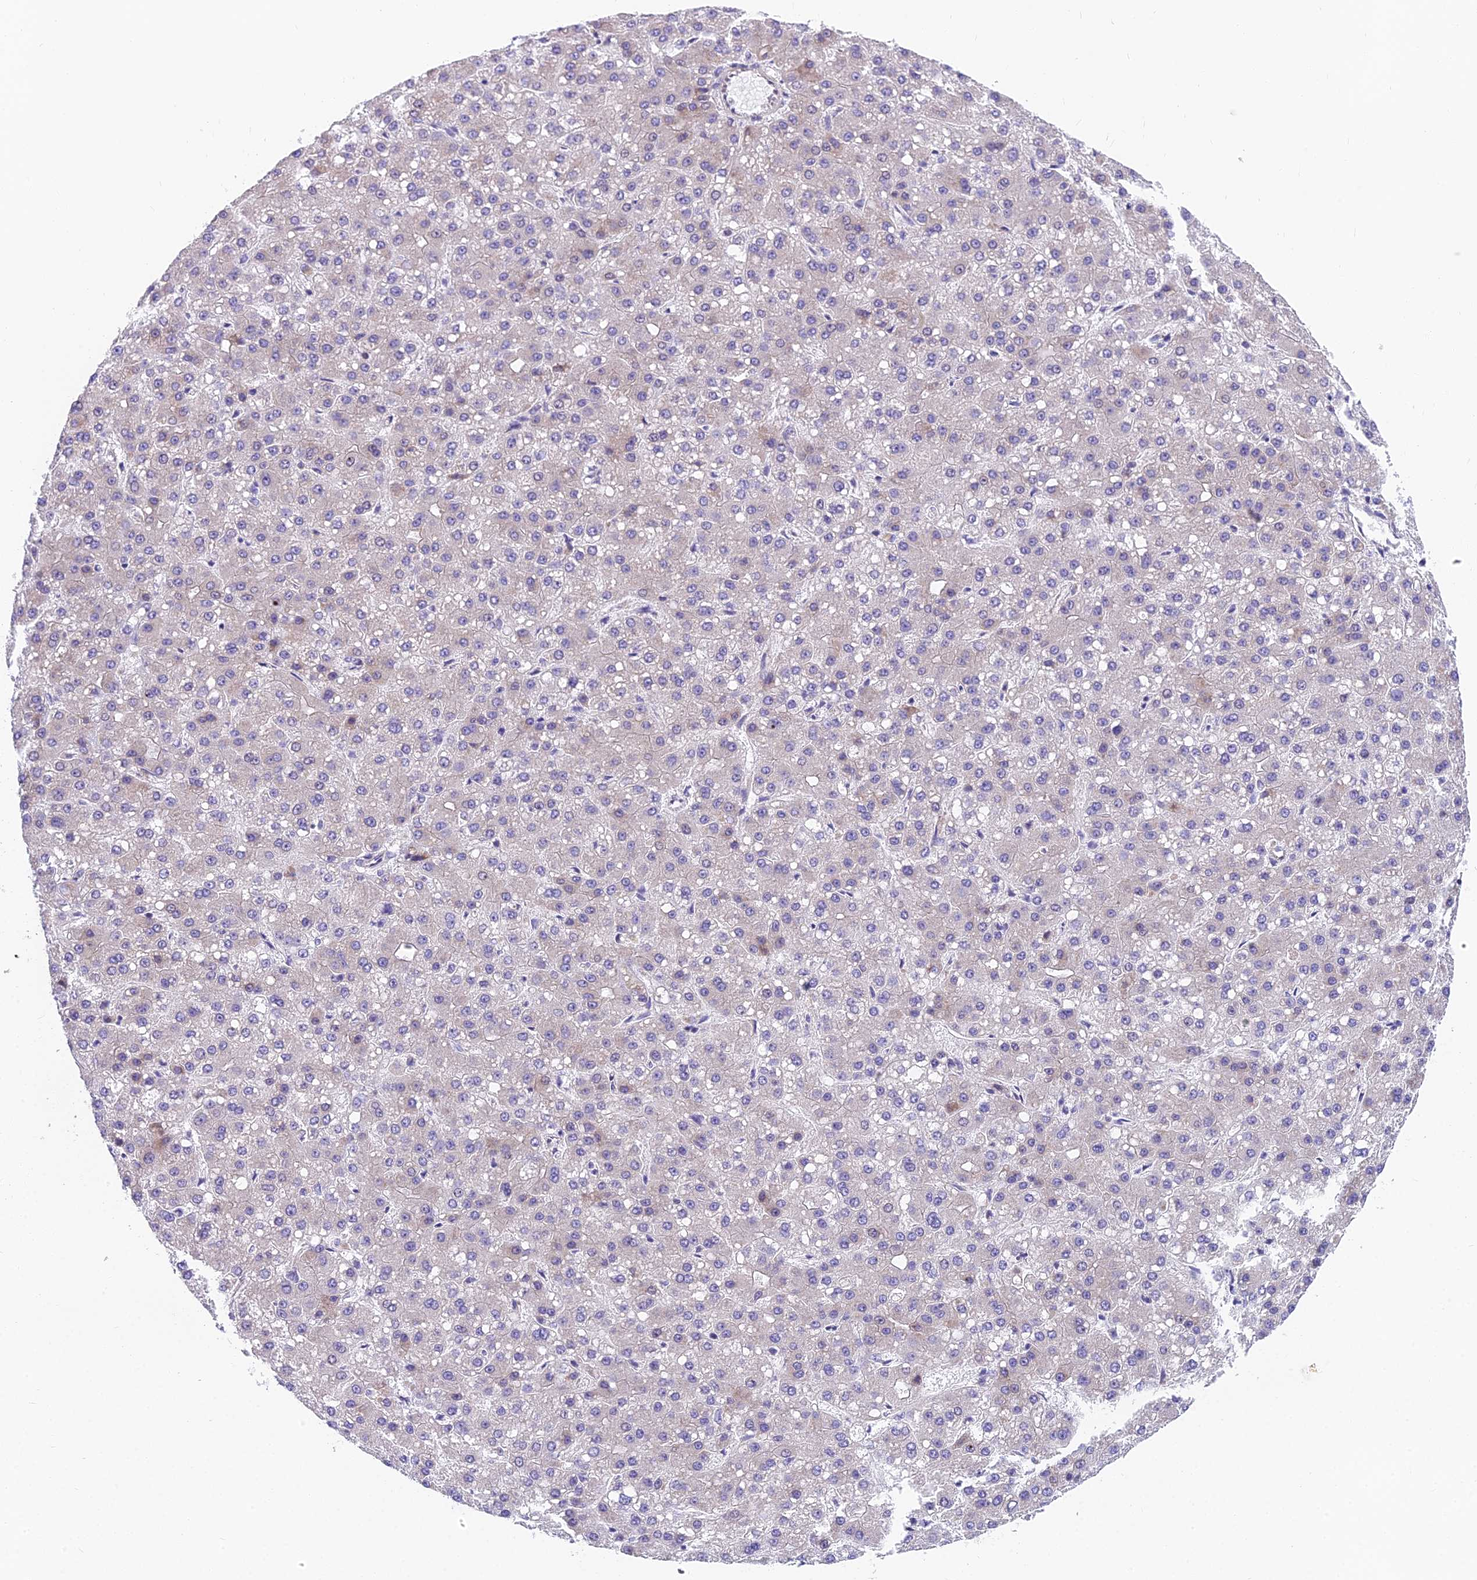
{"staining": {"intensity": "negative", "quantity": "none", "location": "none"}, "tissue": "liver cancer", "cell_type": "Tumor cells", "image_type": "cancer", "snomed": [{"axis": "morphology", "description": "Carcinoma, Hepatocellular, NOS"}, {"axis": "topography", "description": "Liver"}], "caption": "An IHC image of hepatocellular carcinoma (liver) is shown. There is no staining in tumor cells of hepatocellular carcinoma (liver).", "gene": "MVB12A", "patient": {"sex": "male", "age": 67}}